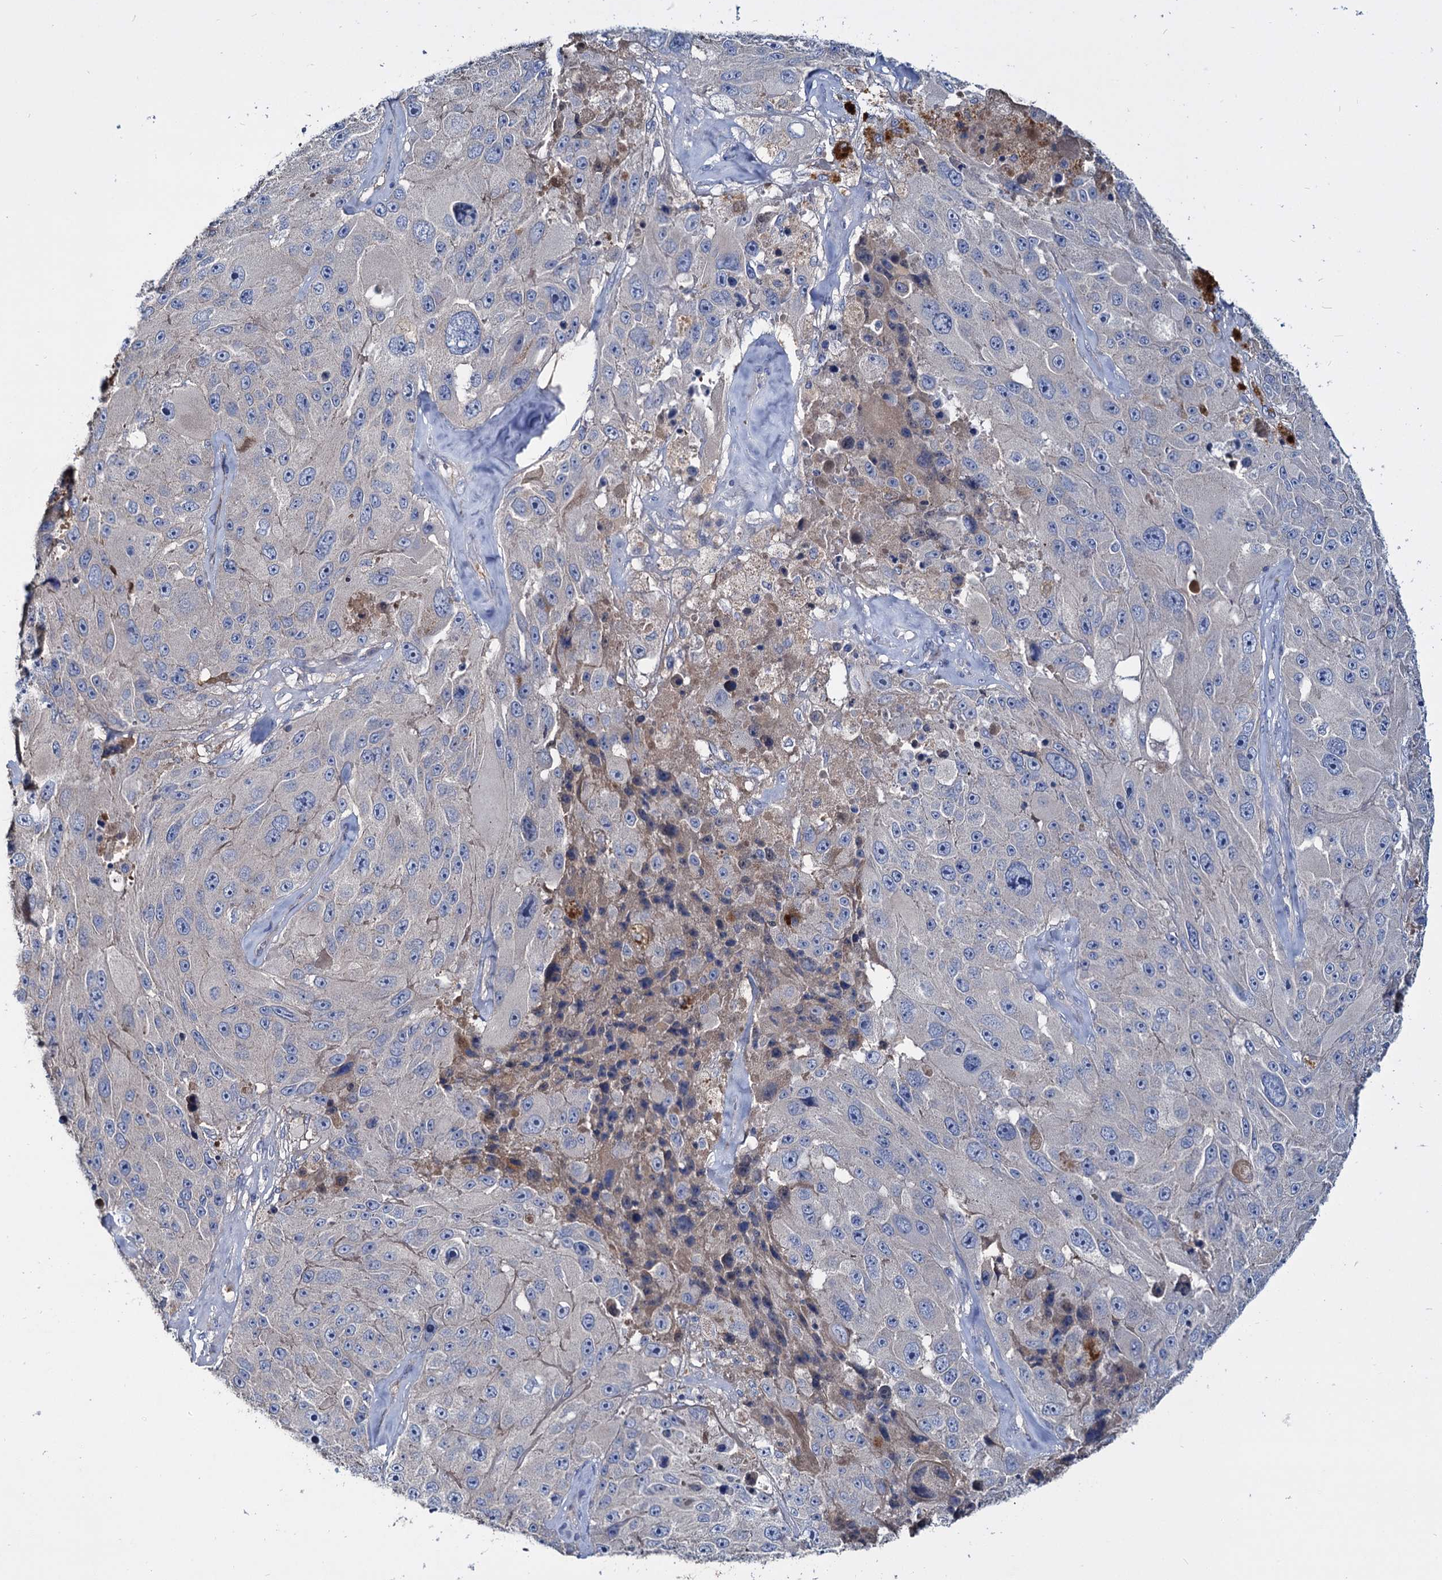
{"staining": {"intensity": "weak", "quantity": "25%-75%", "location": "cytoplasmic/membranous"}, "tissue": "melanoma", "cell_type": "Tumor cells", "image_type": "cancer", "snomed": [{"axis": "morphology", "description": "Malignant melanoma, Metastatic site"}, {"axis": "topography", "description": "Lymph node"}], "caption": "Human malignant melanoma (metastatic site) stained with a protein marker reveals weak staining in tumor cells.", "gene": "ACY3", "patient": {"sex": "male", "age": 62}}